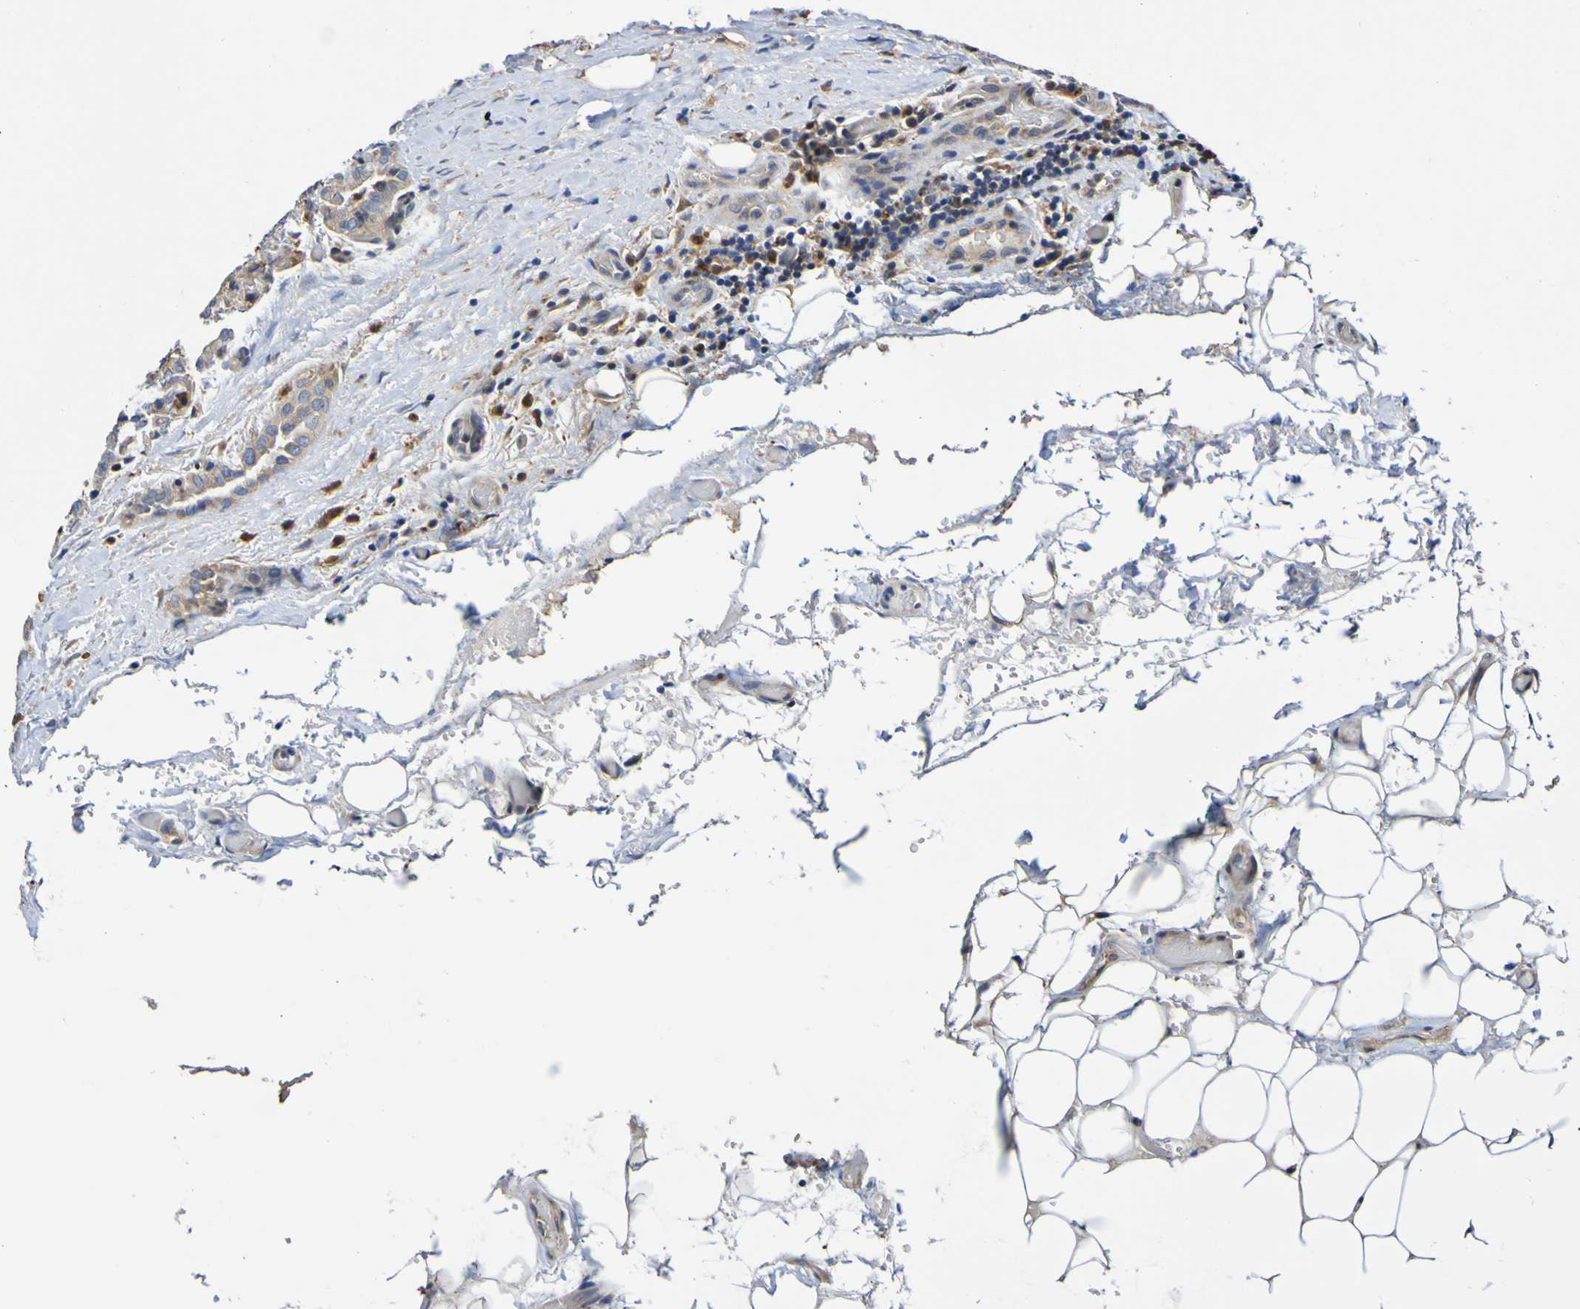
{"staining": {"intensity": "moderate", "quantity": ">75%", "location": "cytoplasmic/membranous"}, "tissue": "thyroid cancer", "cell_type": "Tumor cells", "image_type": "cancer", "snomed": [{"axis": "morphology", "description": "Papillary adenocarcinoma, NOS"}, {"axis": "topography", "description": "Thyroid gland"}], "caption": "Moderate cytoplasmic/membranous staining for a protein is identified in approximately >75% of tumor cells of thyroid cancer (papillary adenocarcinoma) using immunohistochemistry.", "gene": "METAP2", "patient": {"sex": "male", "age": 77}}